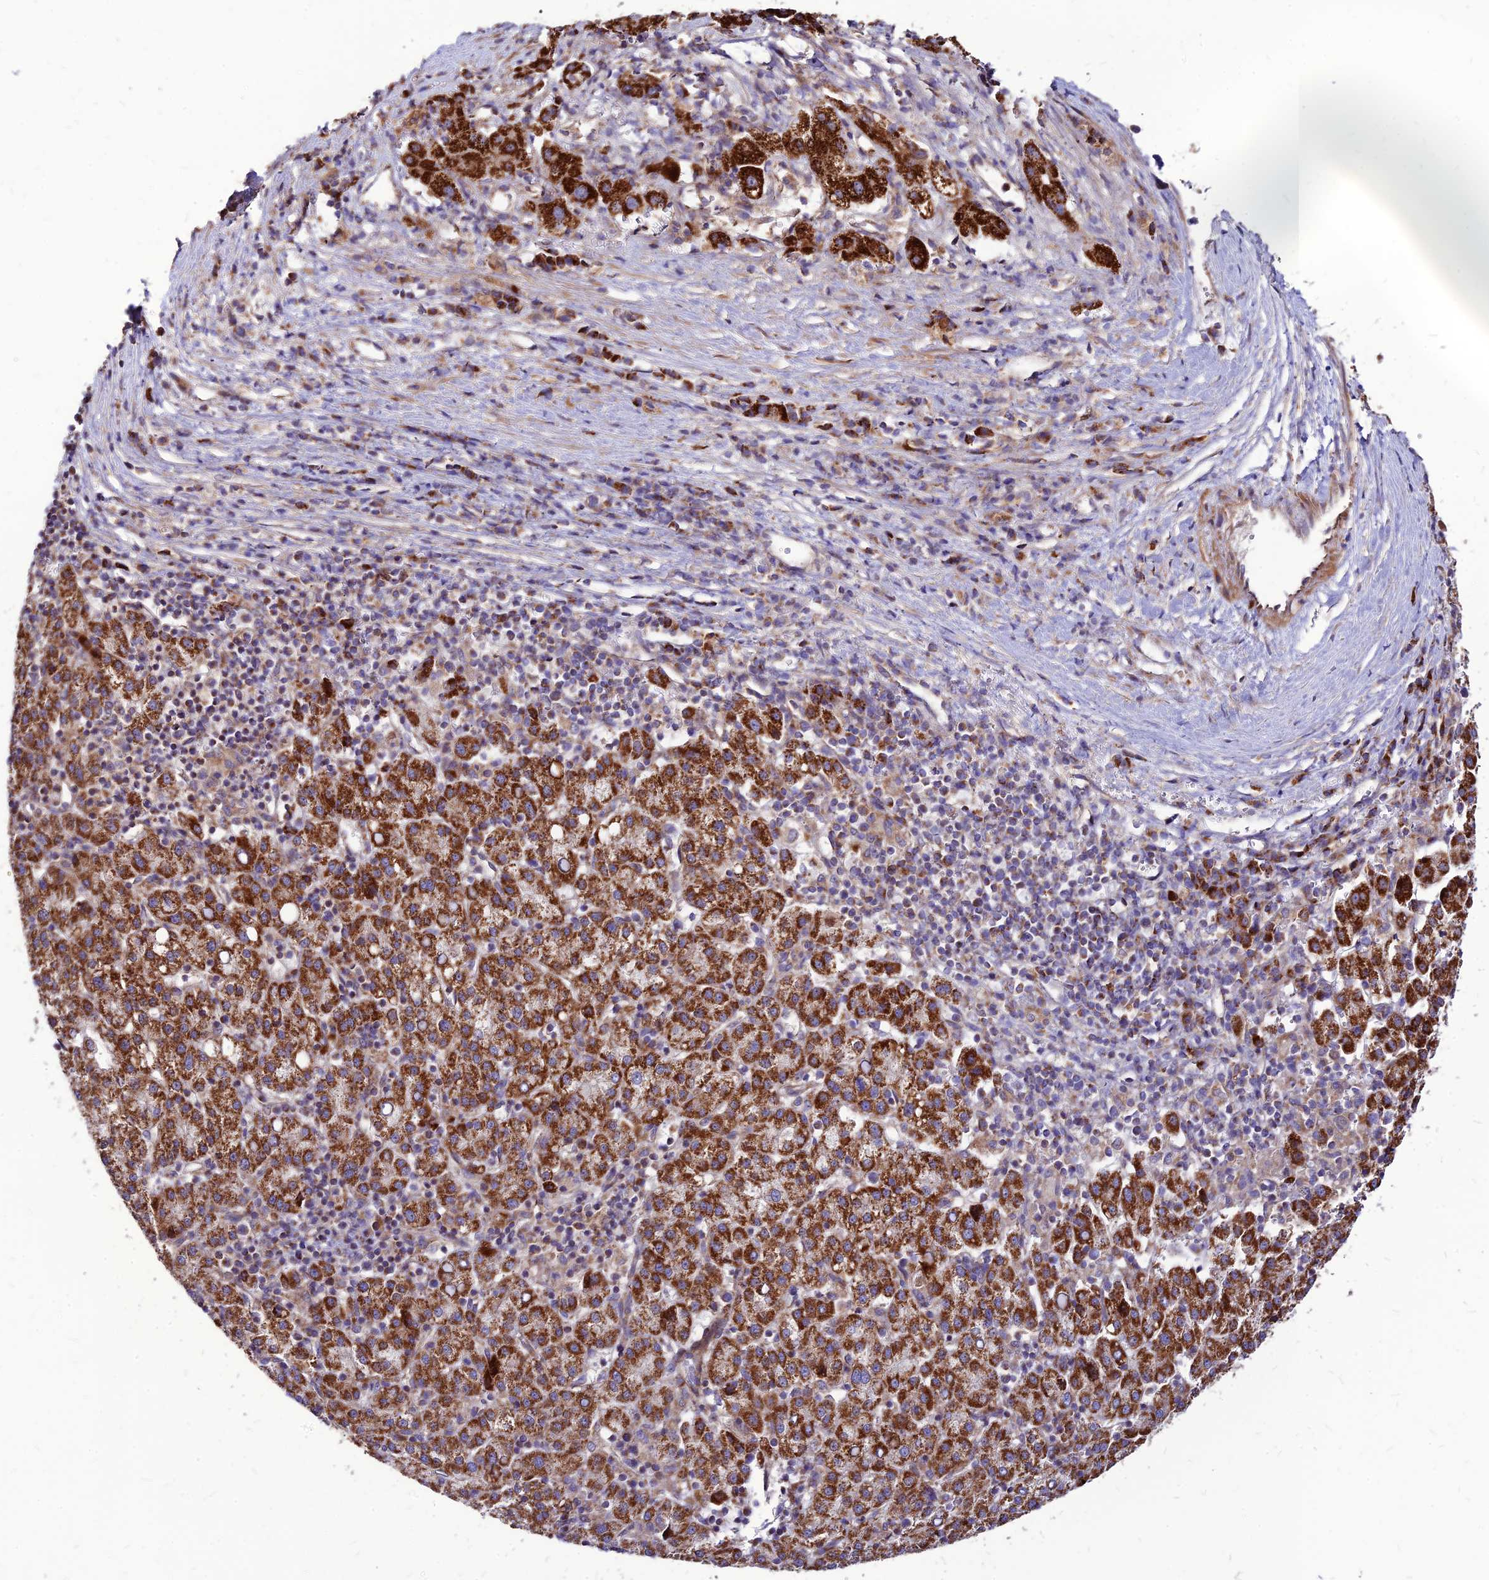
{"staining": {"intensity": "strong", "quantity": ">75%", "location": "cytoplasmic/membranous"}, "tissue": "liver cancer", "cell_type": "Tumor cells", "image_type": "cancer", "snomed": [{"axis": "morphology", "description": "Carcinoma, Hepatocellular, NOS"}, {"axis": "topography", "description": "Liver"}], "caption": "This is an image of immunohistochemistry (IHC) staining of hepatocellular carcinoma (liver), which shows strong expression in the cytoplasmic/membranous of tumor cells.", "gene": "ECI1", "patient": {"sex": "female", "age": 58}}